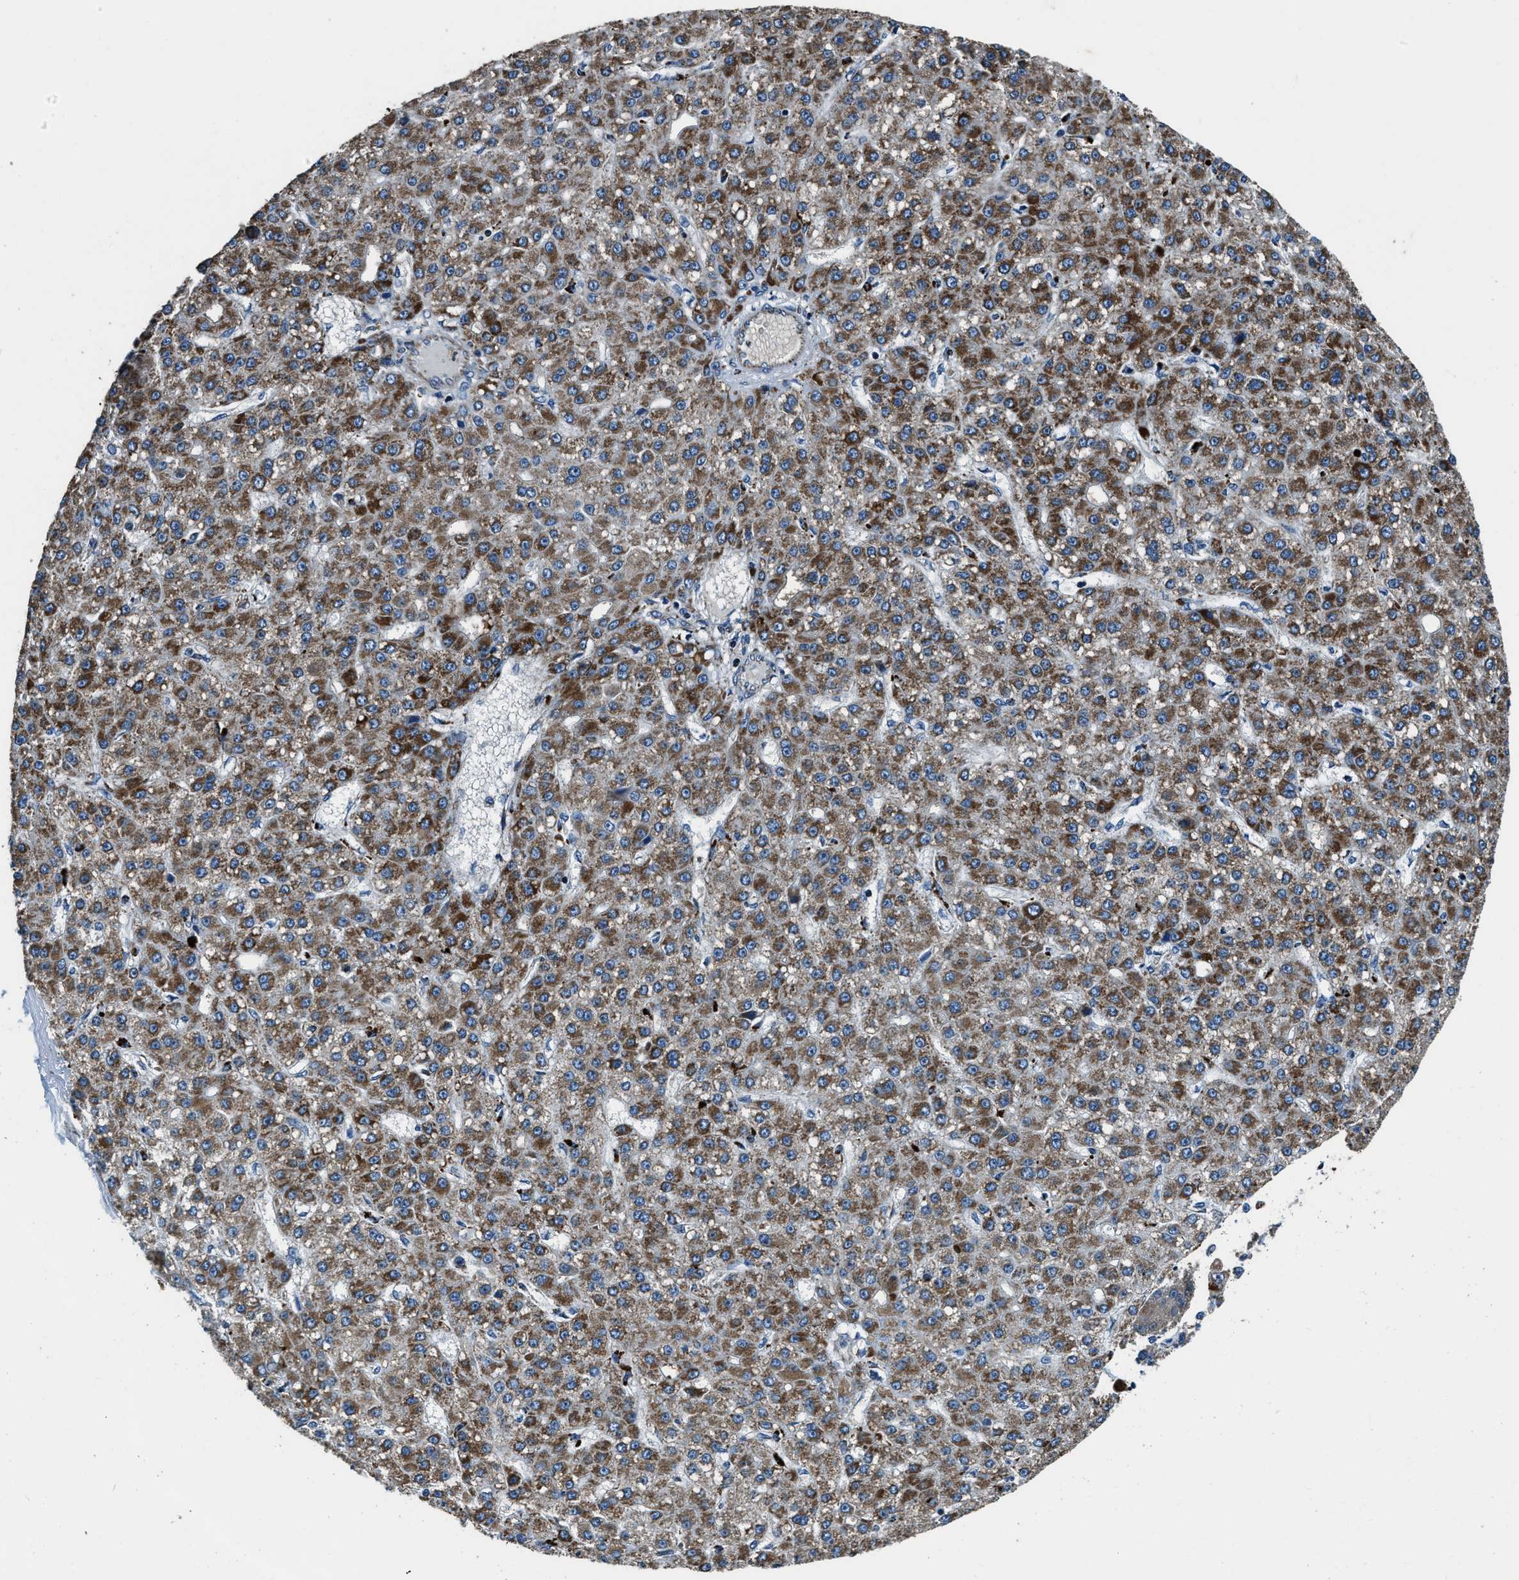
{"staining": {"intensity": "moderate", "quantity": ">75%", "location": "cytoplasmic/membranous"}, "tissue": "liver cancer", "cell_type": "Tumor cells", "image_type": "cancer", "snomed": [{"axis": "morphology", "description": "Carcinoma, Hepatocellular, NOS"}, {"axis": "topography", "description": "Liver"}], "caption": "An image showing moderate cytoplasmic/membranous positivity in approximately >75% of tumor cells in liver hepatocellular carcinoma, as visualized by brown immunohistochemical staining.", "gene": "OGDH", "patient": {"sex": "male", "age": 67}}